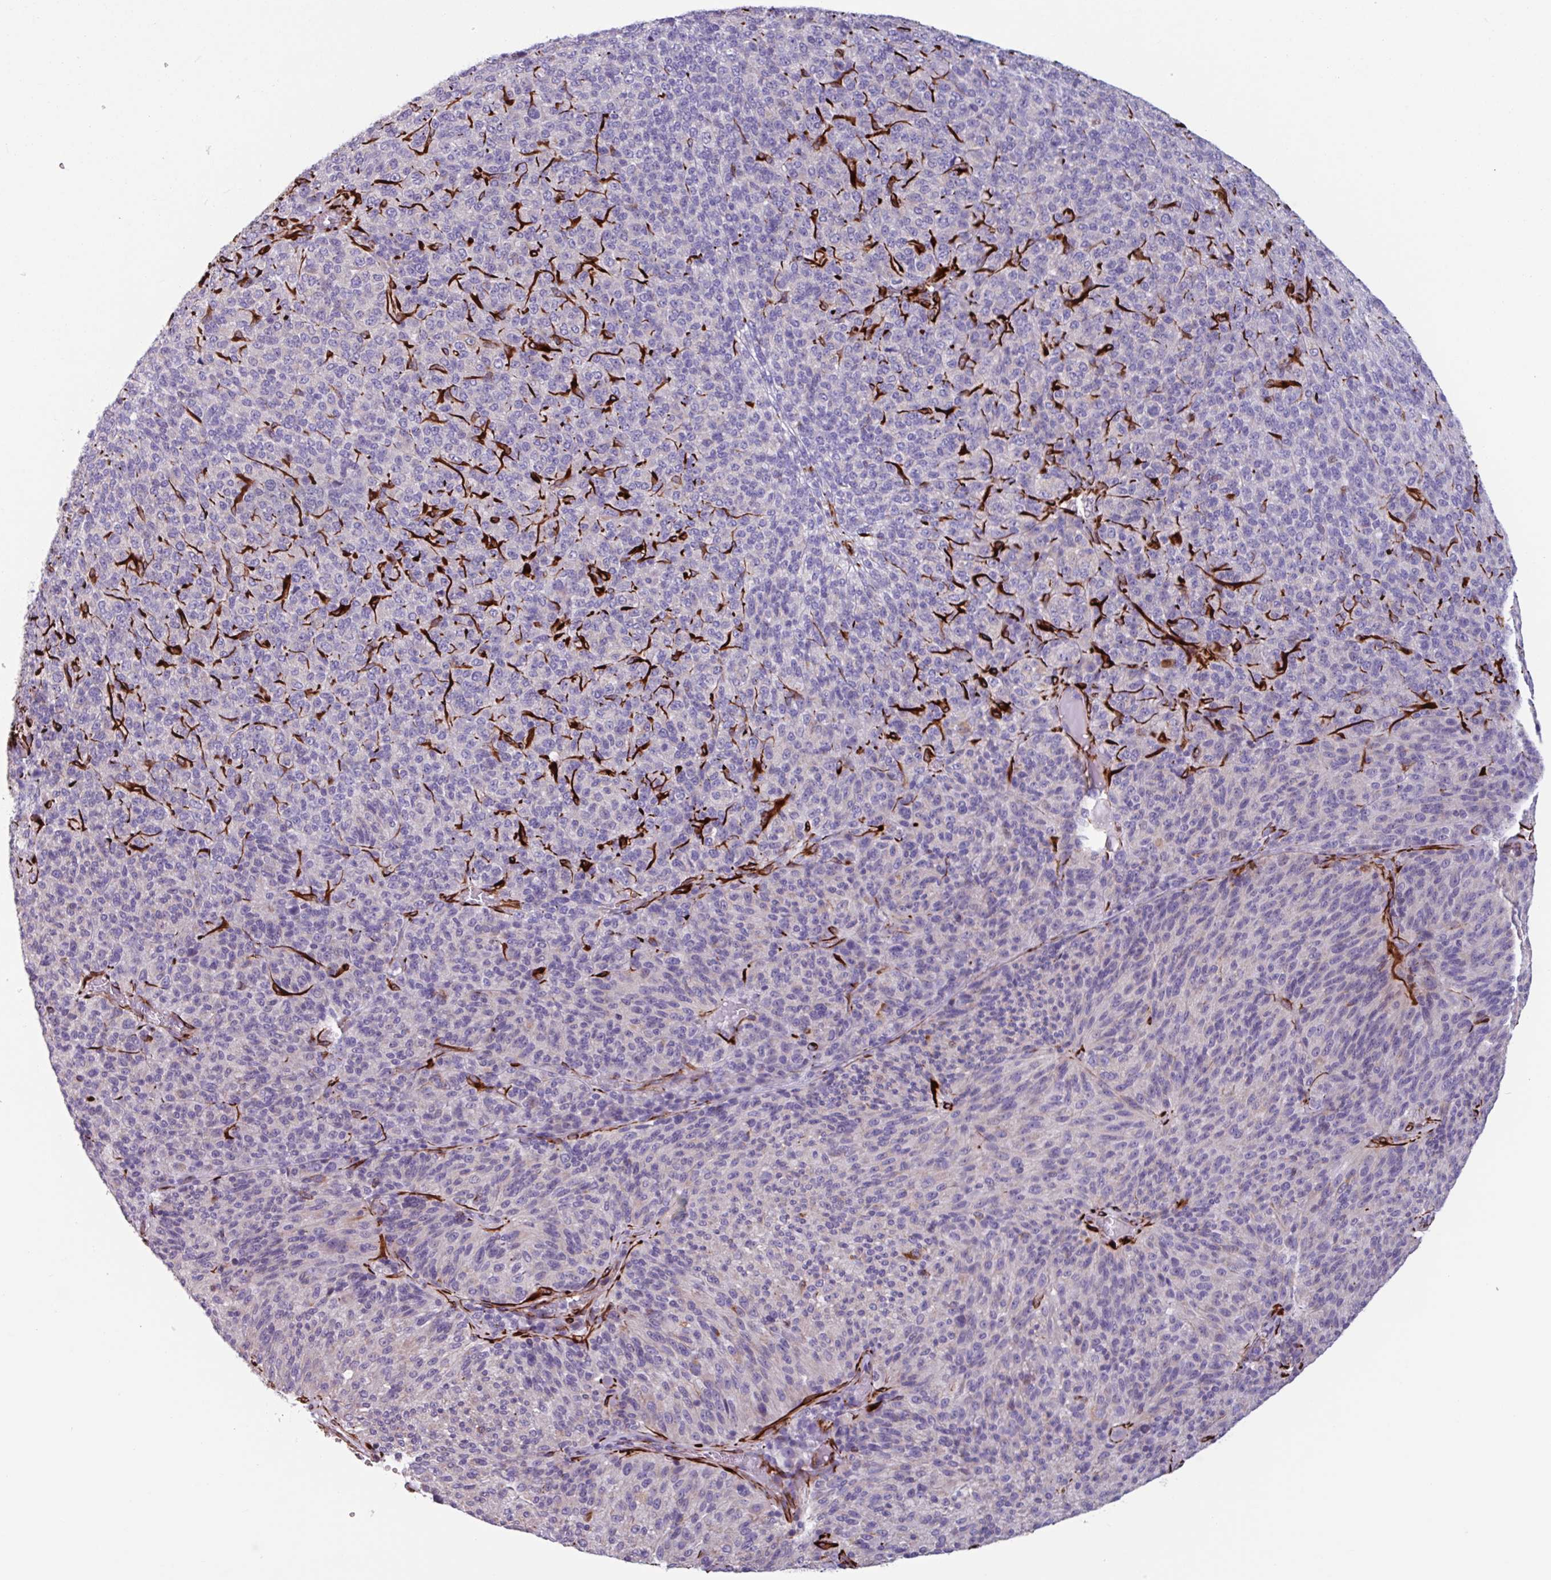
{"staining": {"intensity": "negative", "quantity": "none", "location": "none"}, "tissue": "melanoma", "cell_type": "Tumor cells", "image_type": "cancer", "snomed": [{"axis": "morphology", "description": "Malignant melanoma, Metastatic site"}, {"axis": "topography", "description": "Brain"}], "caption": "There is no significant positivity in tumor cells of melanoma.", "gene": "BTD", "patient": {"sex": "female", "age": 56}}